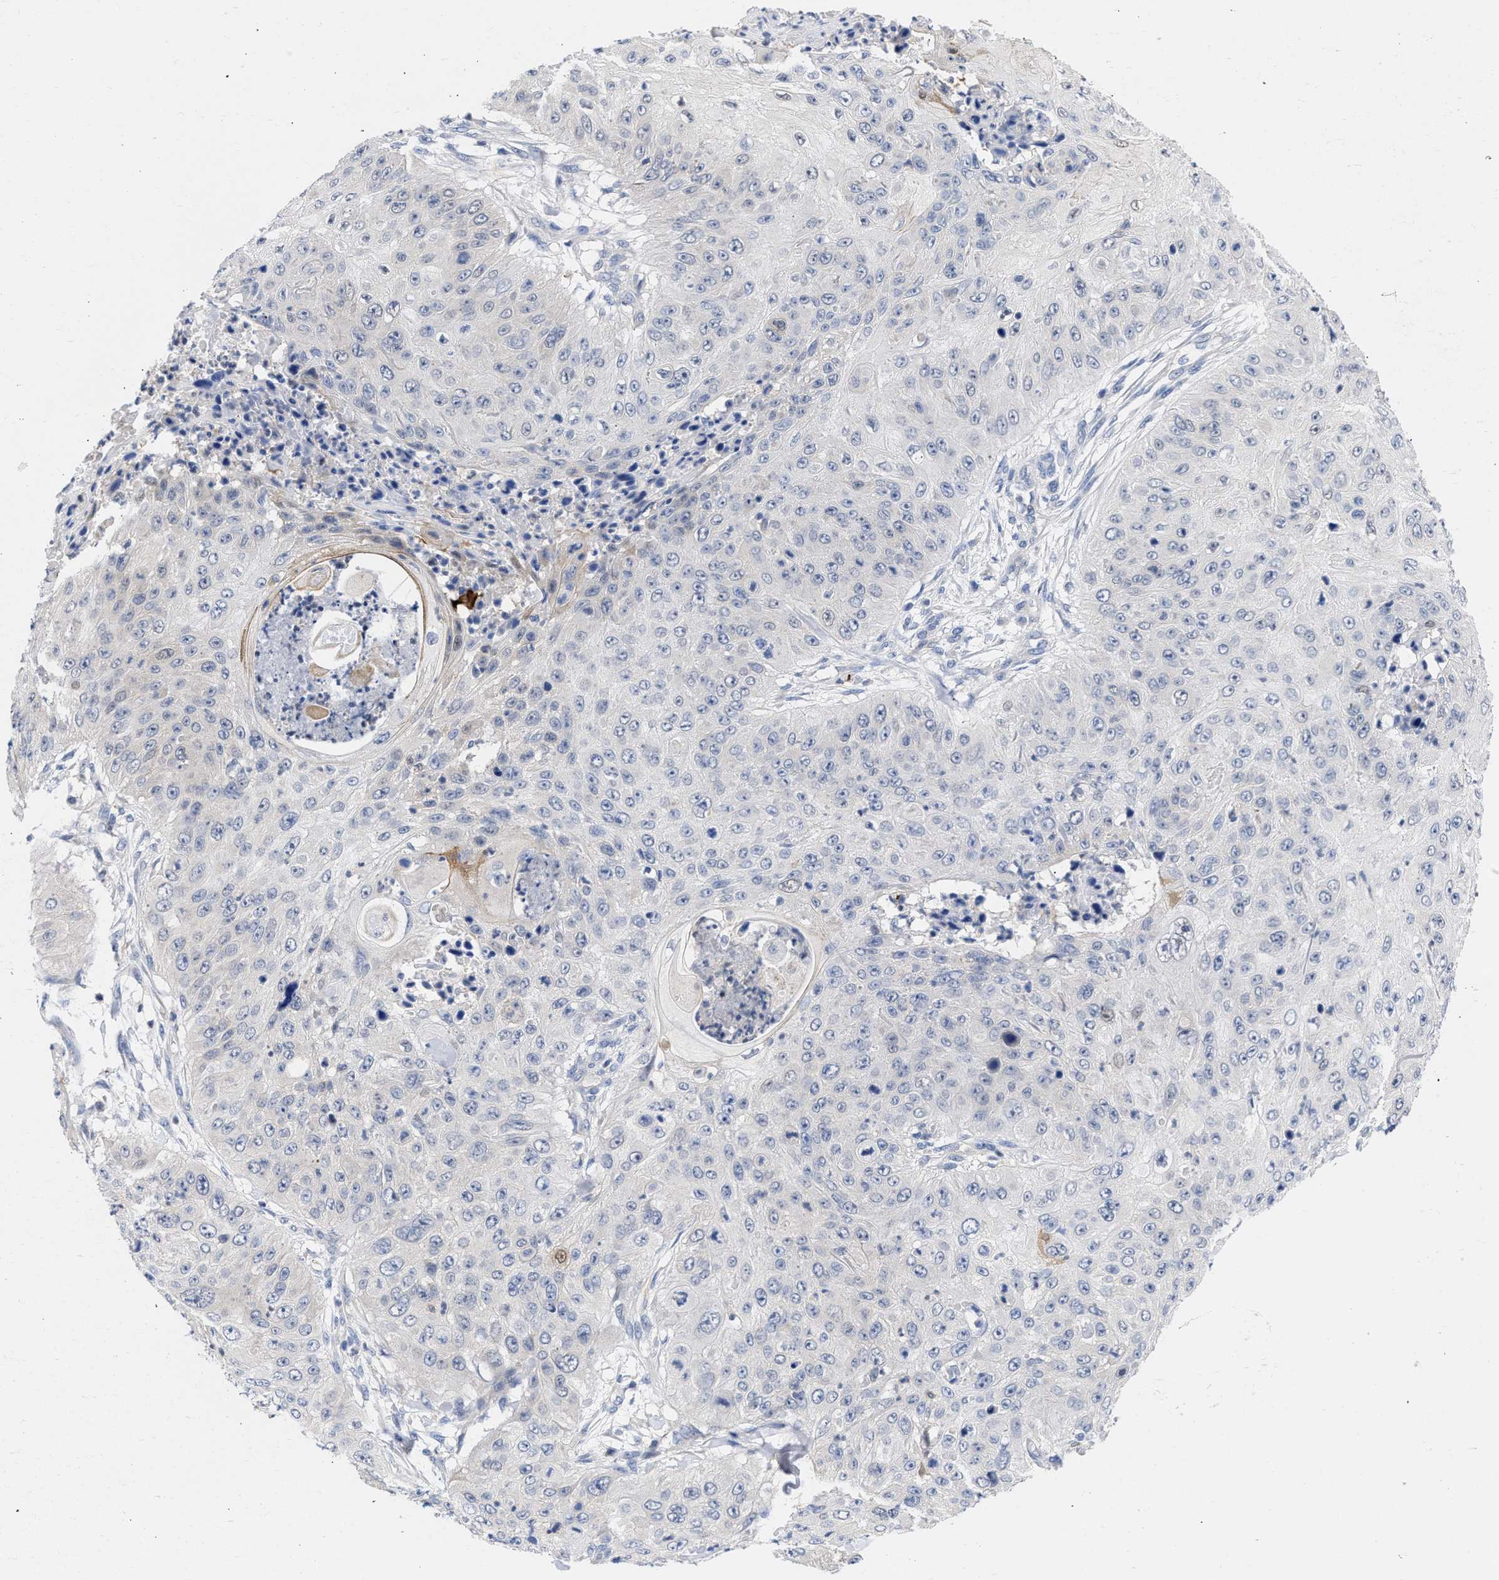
{"staining": {"intensity": "negative", "quantity": "none", "location": "none"}, "tissue": "skin cancer", "cell_type": "Tumor cells", "image_type": "cancer", "snomed": [{"axis": "morphology", "description": "Squamous cell carcinoma, NOS"}, {"axis": "topography", "description": "Skin"}], "caption": "High power microscopy photomicrograph of an immunohistochemistry histopathology image of skin cancer, revealing no significant staining in tumor cells.", "gene": "THRA", "patient": {"sex": "female", "age": 80}}